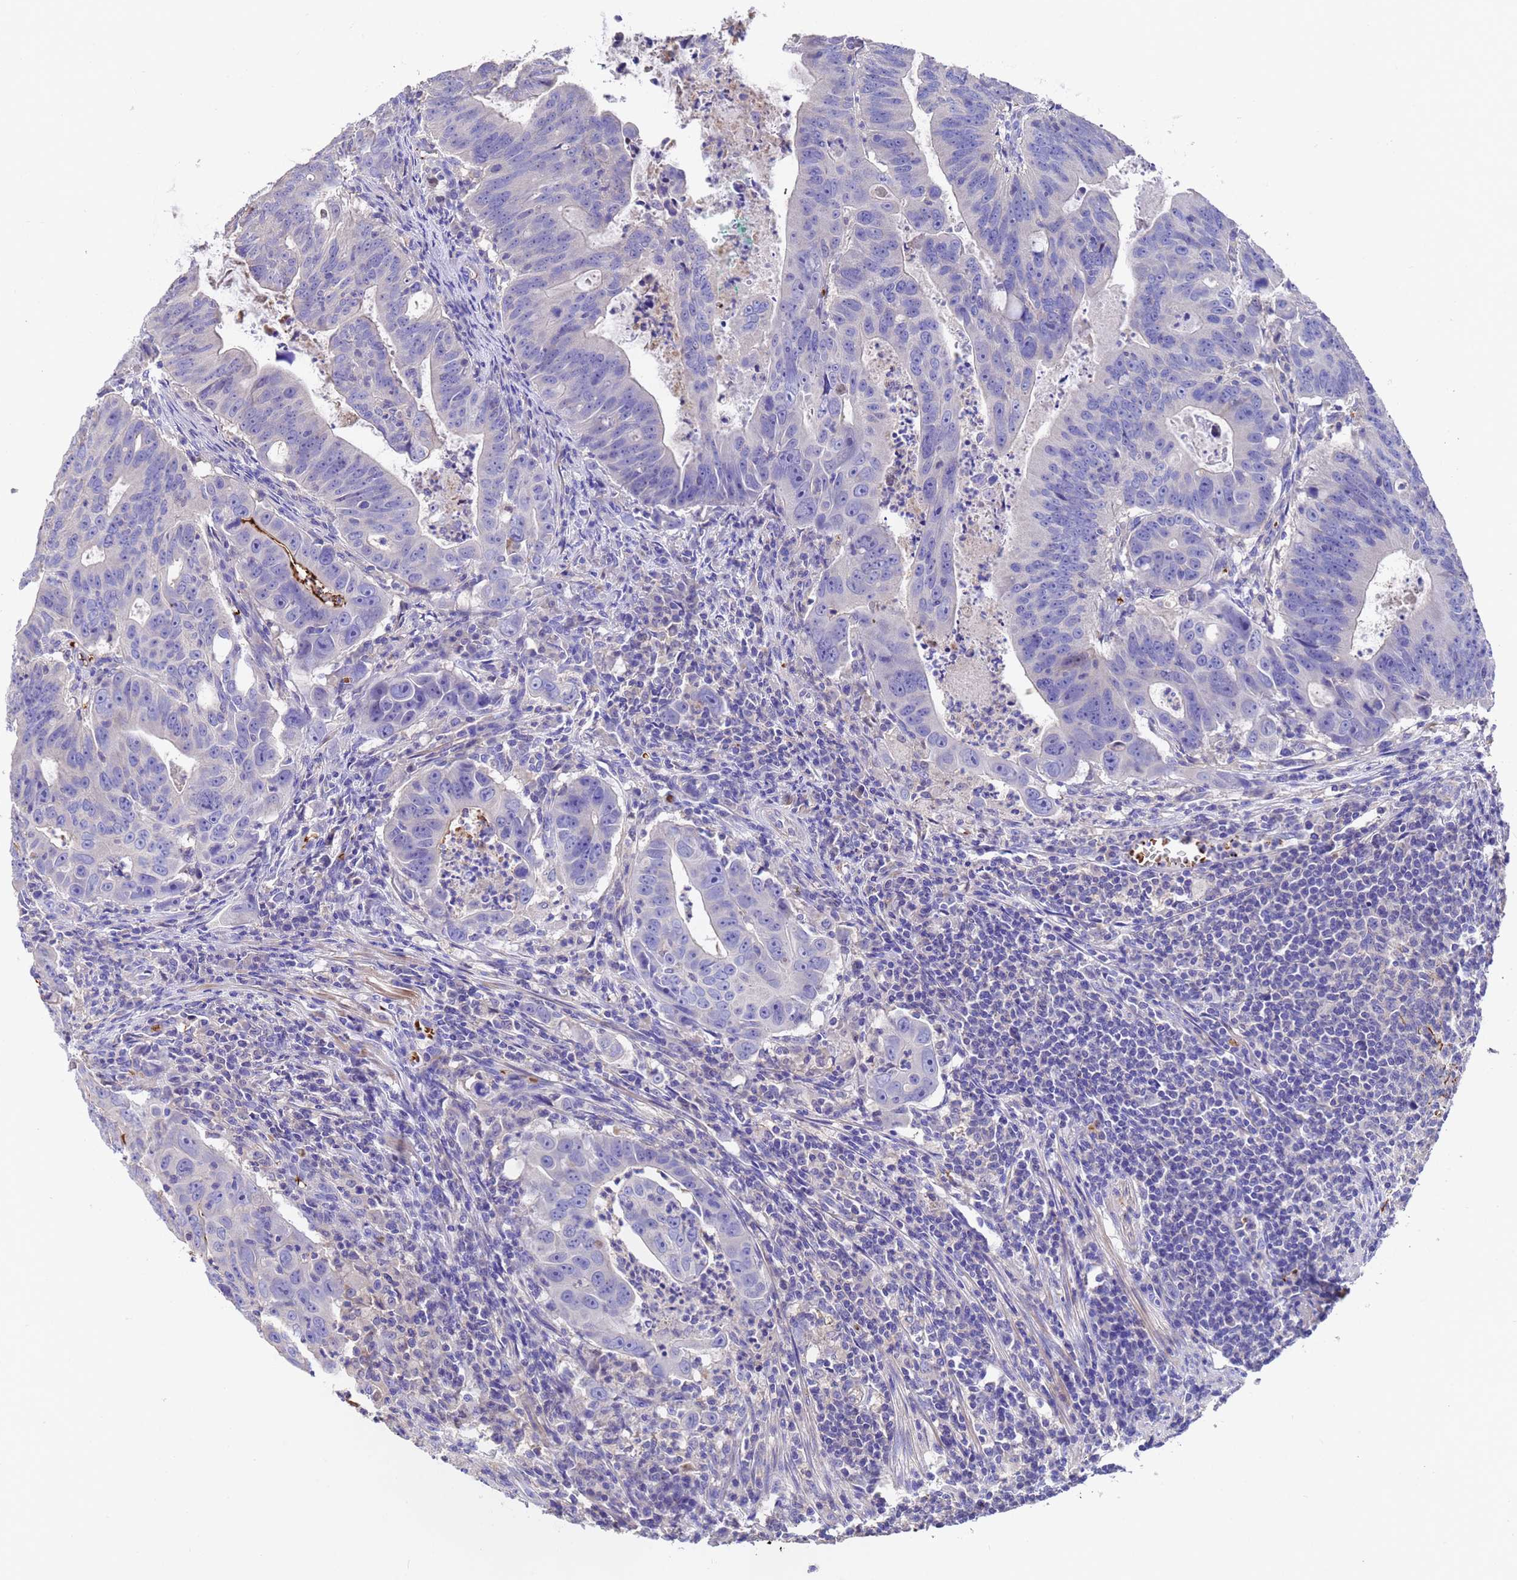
{"staining": {"intensity": "negative", "quantity": "none", "location": "none"}, "tissue": "colorectal cancer", "cell_type": "Tumor cells", "image_type": "cancer", "snomed": [{"axis": "morphology", "description": "Adenocarcinoma, NOS"}, {"axis": "topography", "description": "Rectum"}], "caption": "High magnification brightfield microscopy of colorectal cancer (adenocarcinoma) stained with DAB (brown) and counterstained with hematoxylin (blue): tumor cells show no significant expression.", "gene": "ELP6", "patient": {"sex": "male", "age": 69}}